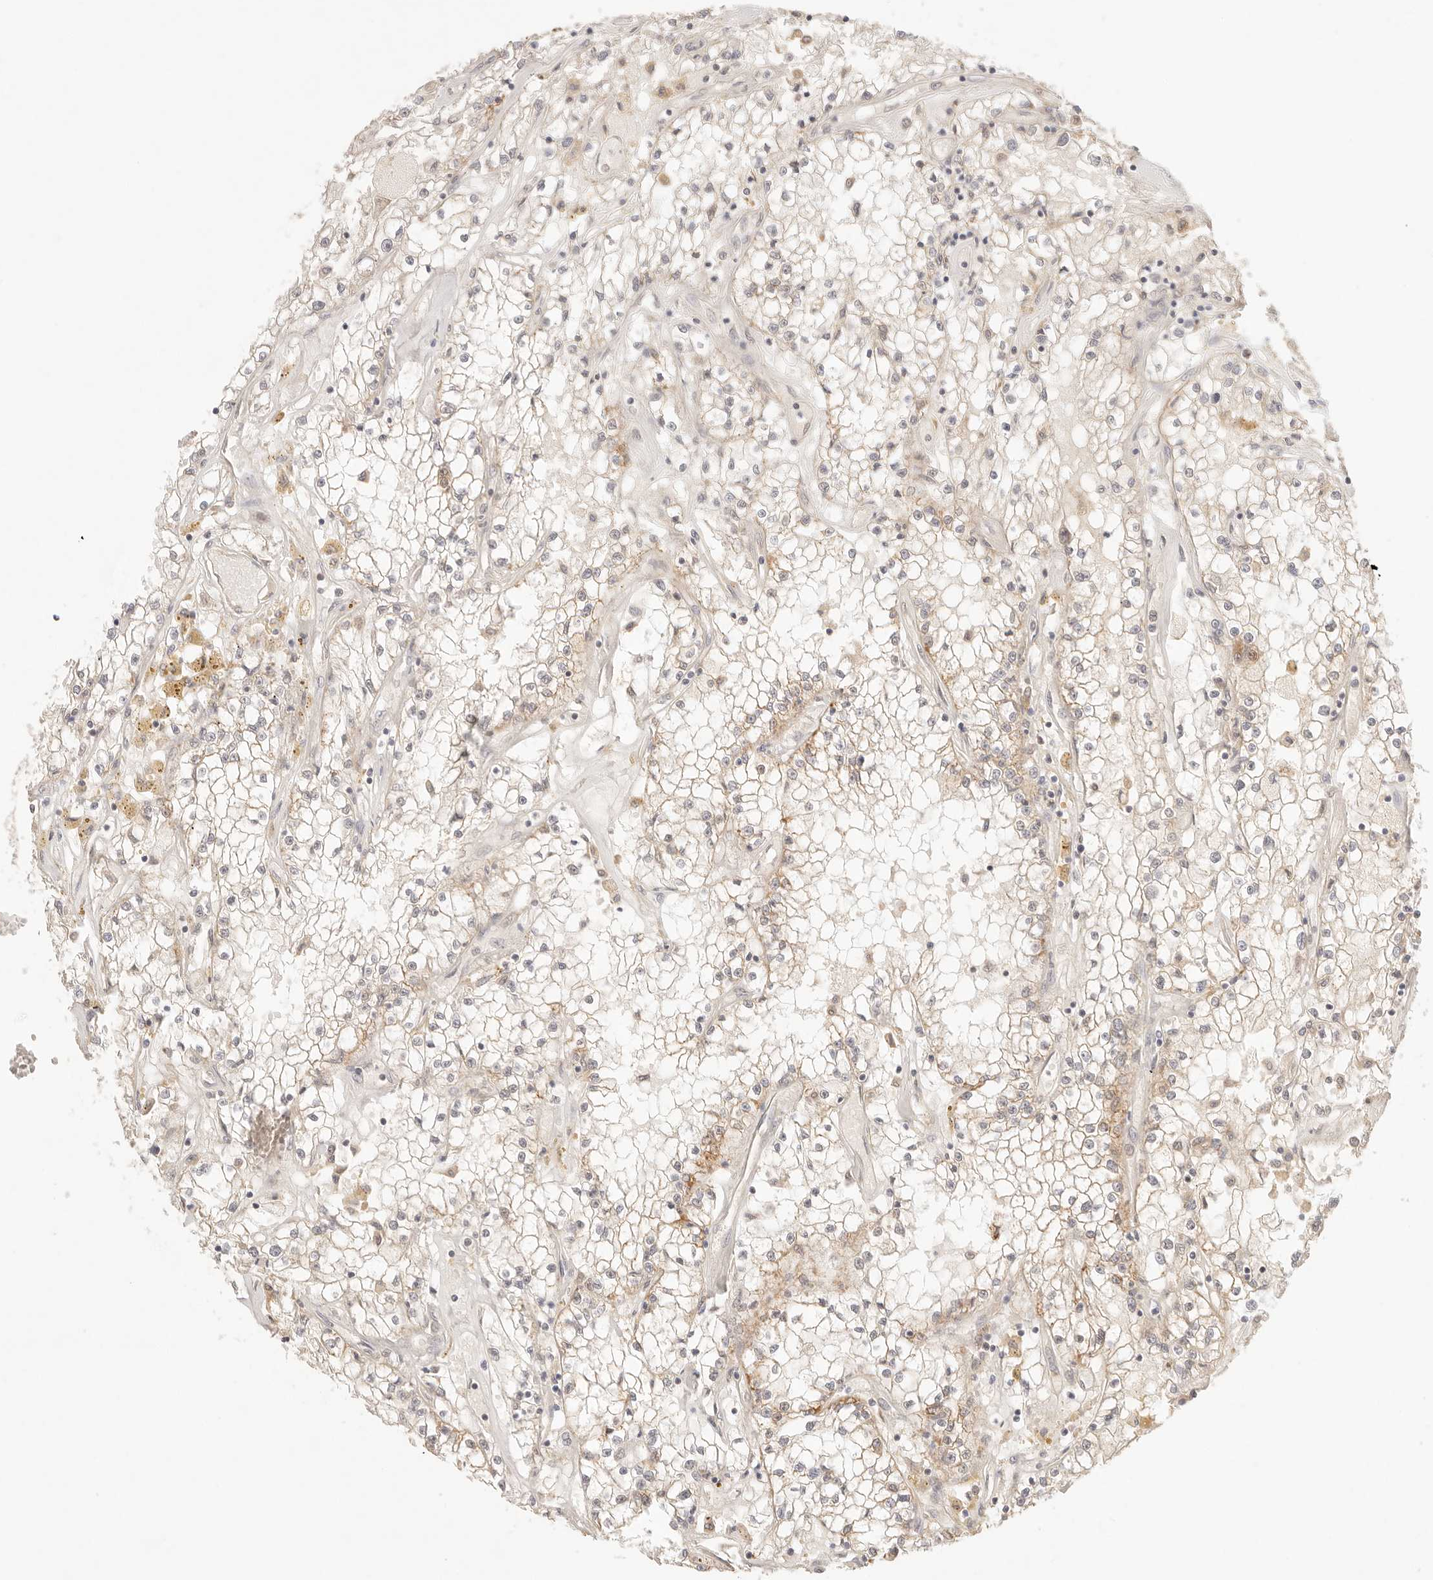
{"staining": {"intensity": "weak", "quantity": "<25%", "location": "cytoplasmic/membranous"}, "tissue": "renal cancer", "cell_type": "Tumor cells", "image_type": "cancer", "snomed": [{"axis": "morphology", "description": "Adenocarcinoma, NOS"}, {"axis": "topography", "description": "Kidney"}], "caption": "A photomicrograph of human adenocarcinoma (renal) is negative for staining in tumor cells.", "gene": "COA6", "patient": {"sex": "male", "age": 56}}